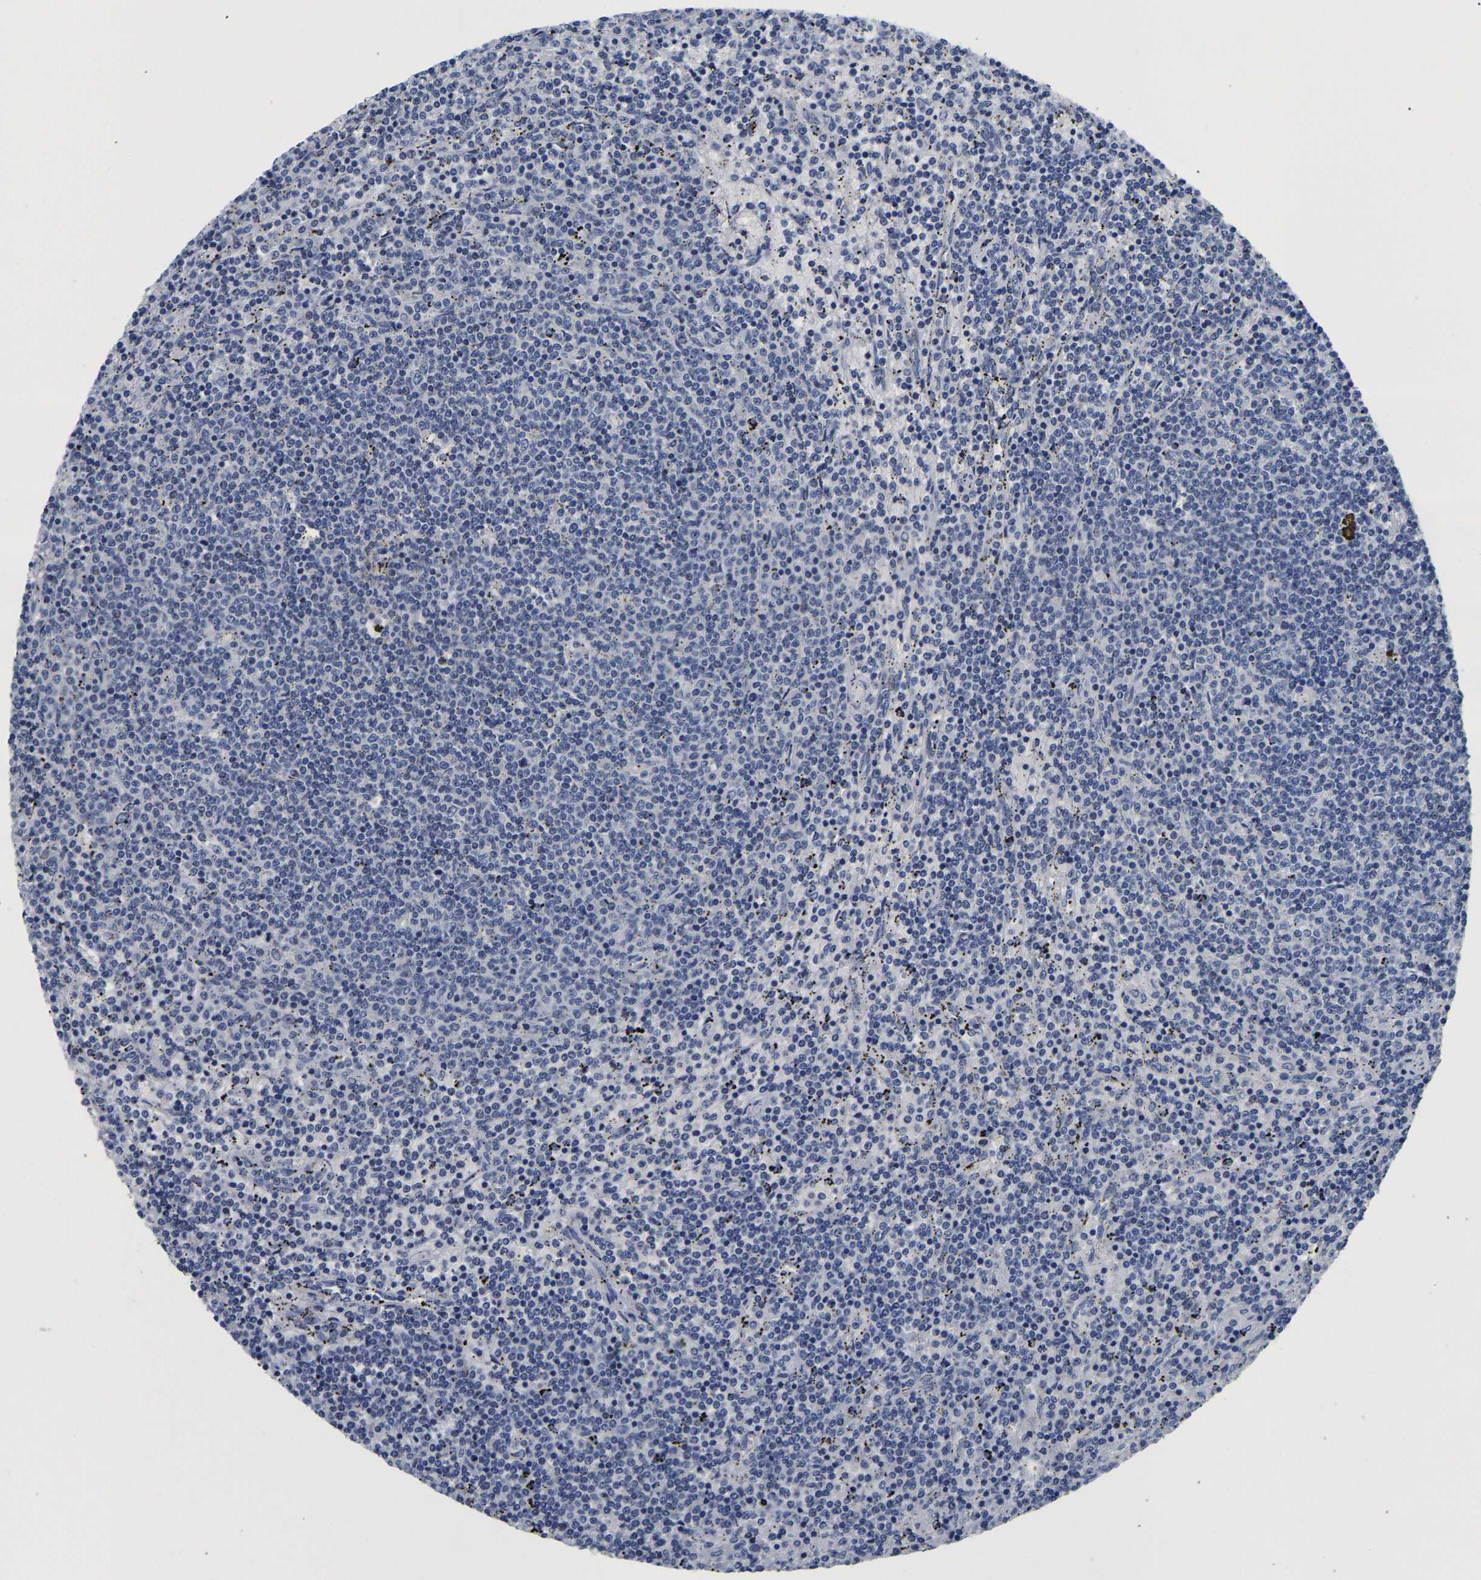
{"staining": {"intensity": "negative", "quantity": "none", "location": "none"}, "tissue": "lymphoma", "cell_type": "Tumor cells", "image_type": "cancer", "snomed": [{"axis": "morphology", "description": "Malignant lymphoma, non-Hodgkin's type, Low grade"}, {"axis": "topography", "description": "Spleen"}], "caption": "Histopathology image shows no significant protein expression in tumor cells of lymphoma.", "gene": "PCK2", "patient": {"sex": "female", "age": 50}}